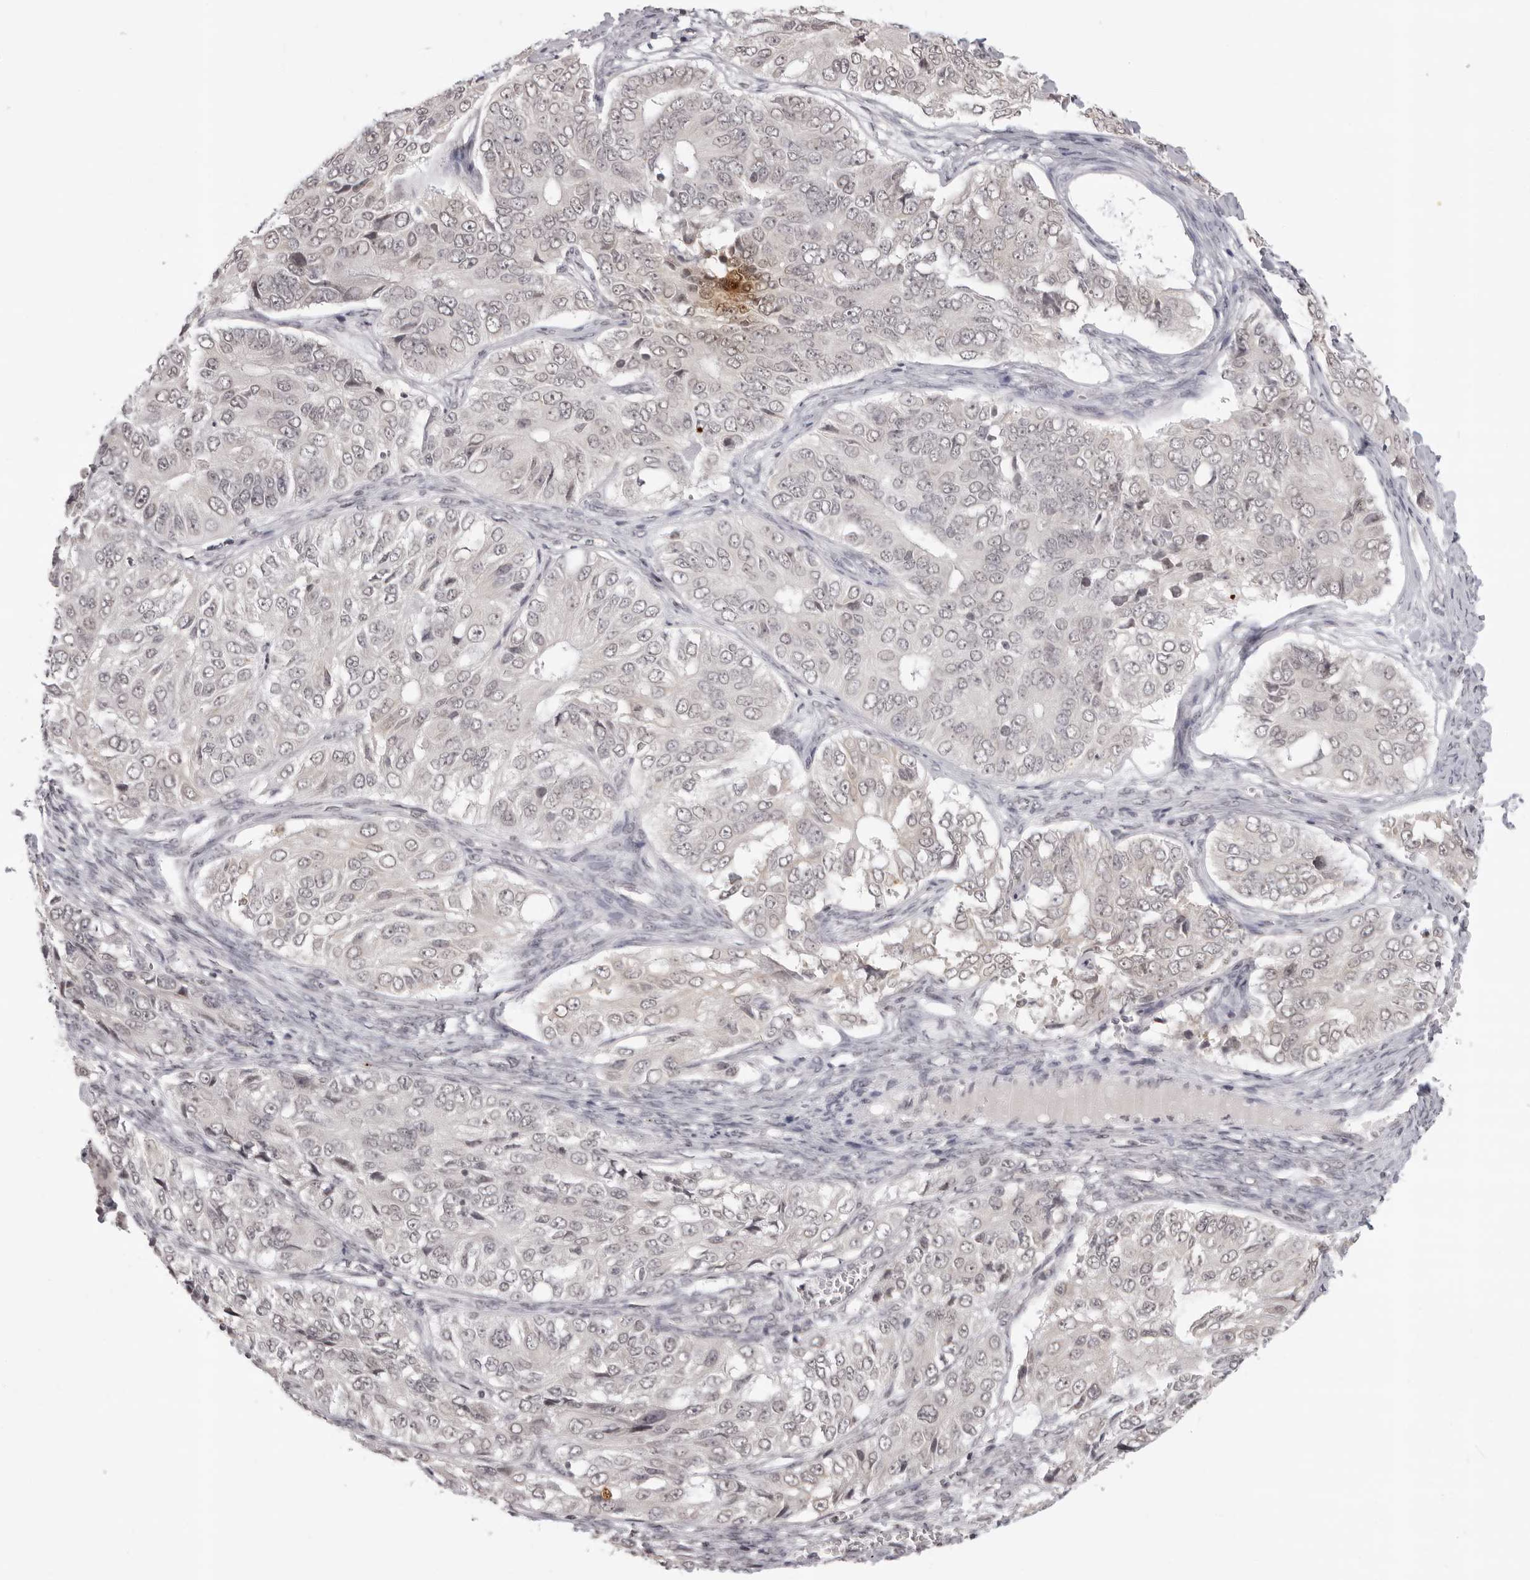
{"staining": {"intensity": "negative", "quantity": "none", "location": "none"}, "tissue": "ovarian cancer", "cell_type": "Tumor cells", "image_type": "cancer", "snomed": [{"axis": "morphology", "description": "Carcinoma, endometroid"}, {"axis": "topography", "description": "Ovary"}], "caption": "This is a photomicrograph of IHC staining of ovarian cancer (endometroid carcinoma), which shows no staining in tumor cells.", "gene": "NTM", "patient": {"sex": "female", "age": 51}}